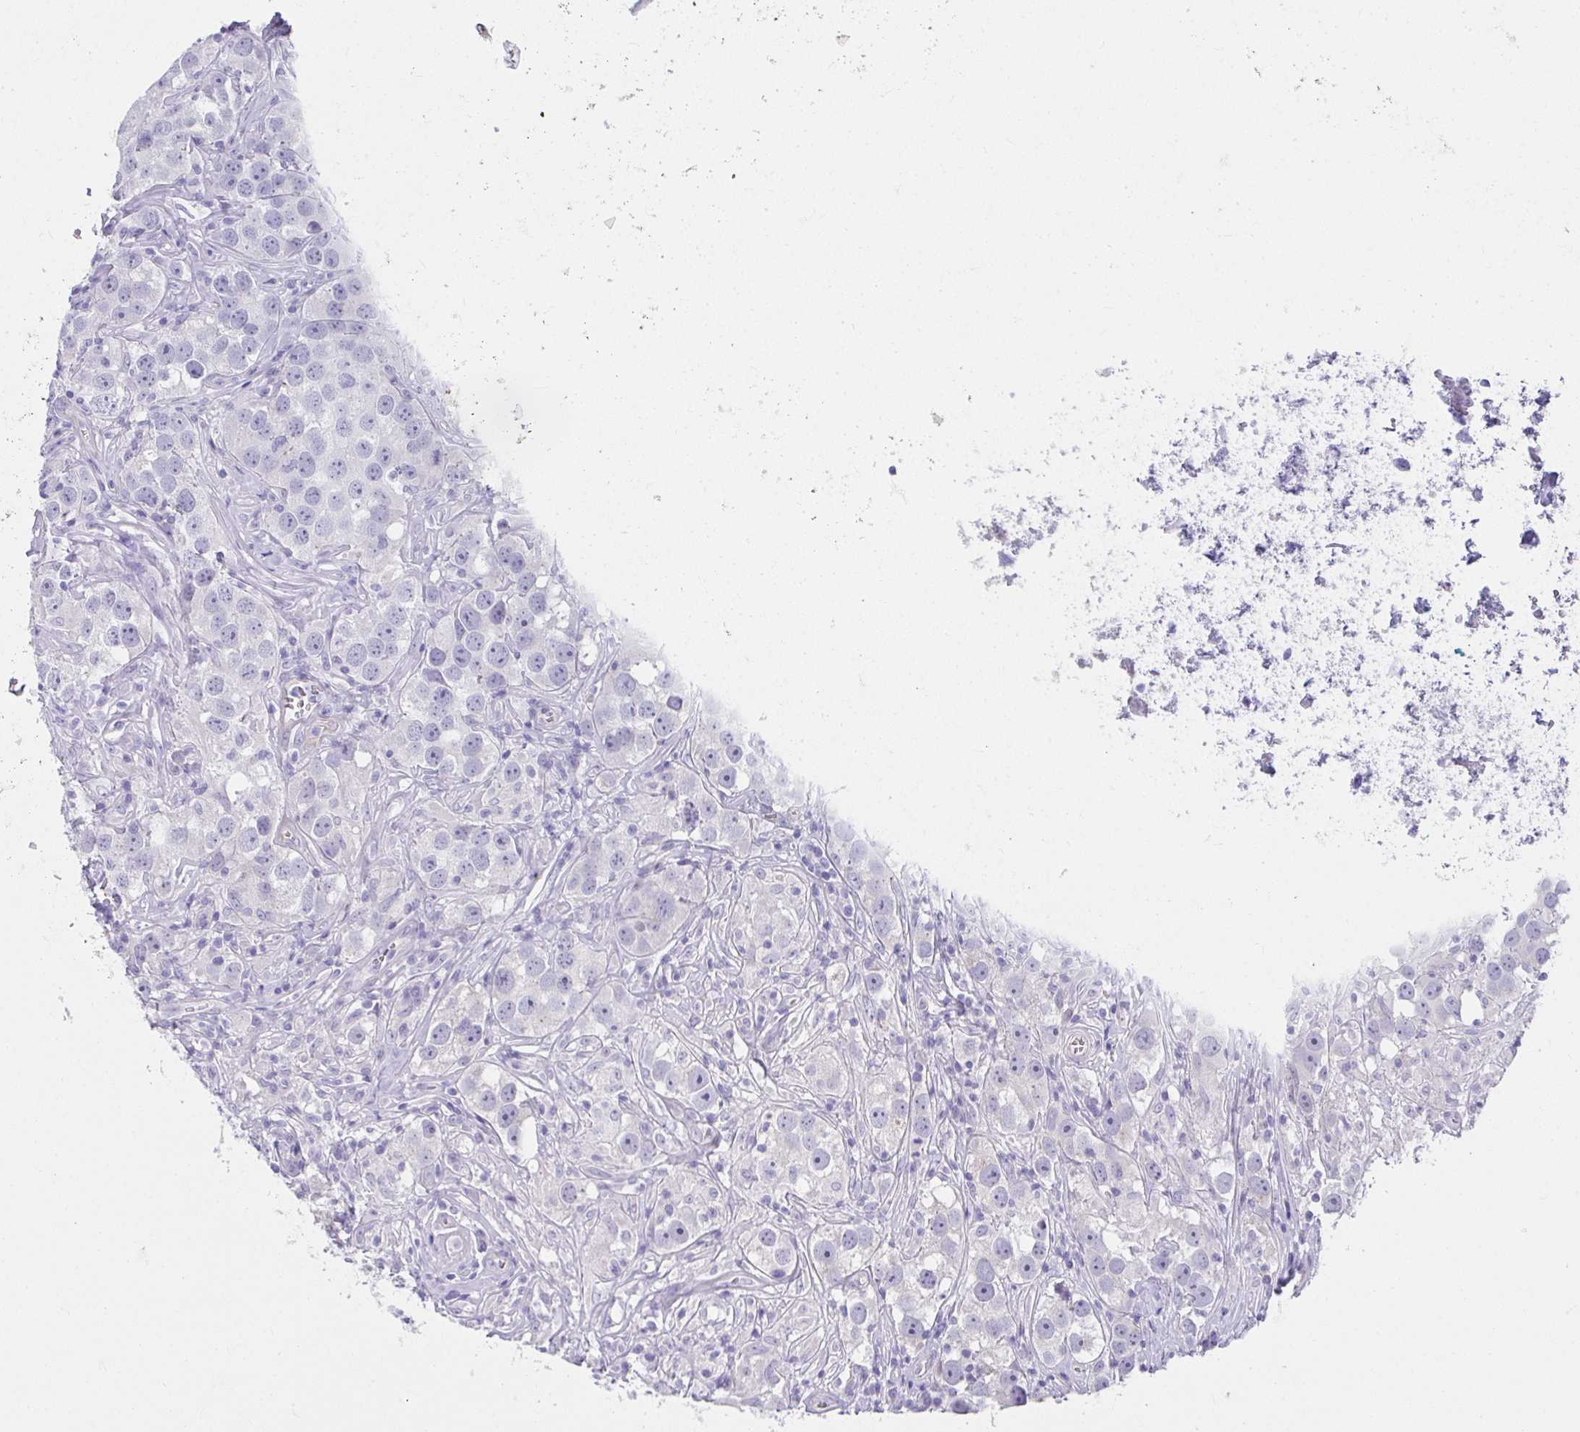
{"staining": {"intensity": "negative", "quantity": "none", "location": "none"}, "tissue": "testis cancer", "cell_type": "Tumor cells", "image_type": "cancer", "snomed": [{"axis": "morphology", "description": "Seminoma, NOS"}, {"axis": "topography", "description": "Testis"}], "caption": "Immunohistochemical staining of human seminoma (testis) demonstrates no significant positivity in tumor cells.", "gene": "VGLL1", "patient": {"sex": "male", "age": 49}}